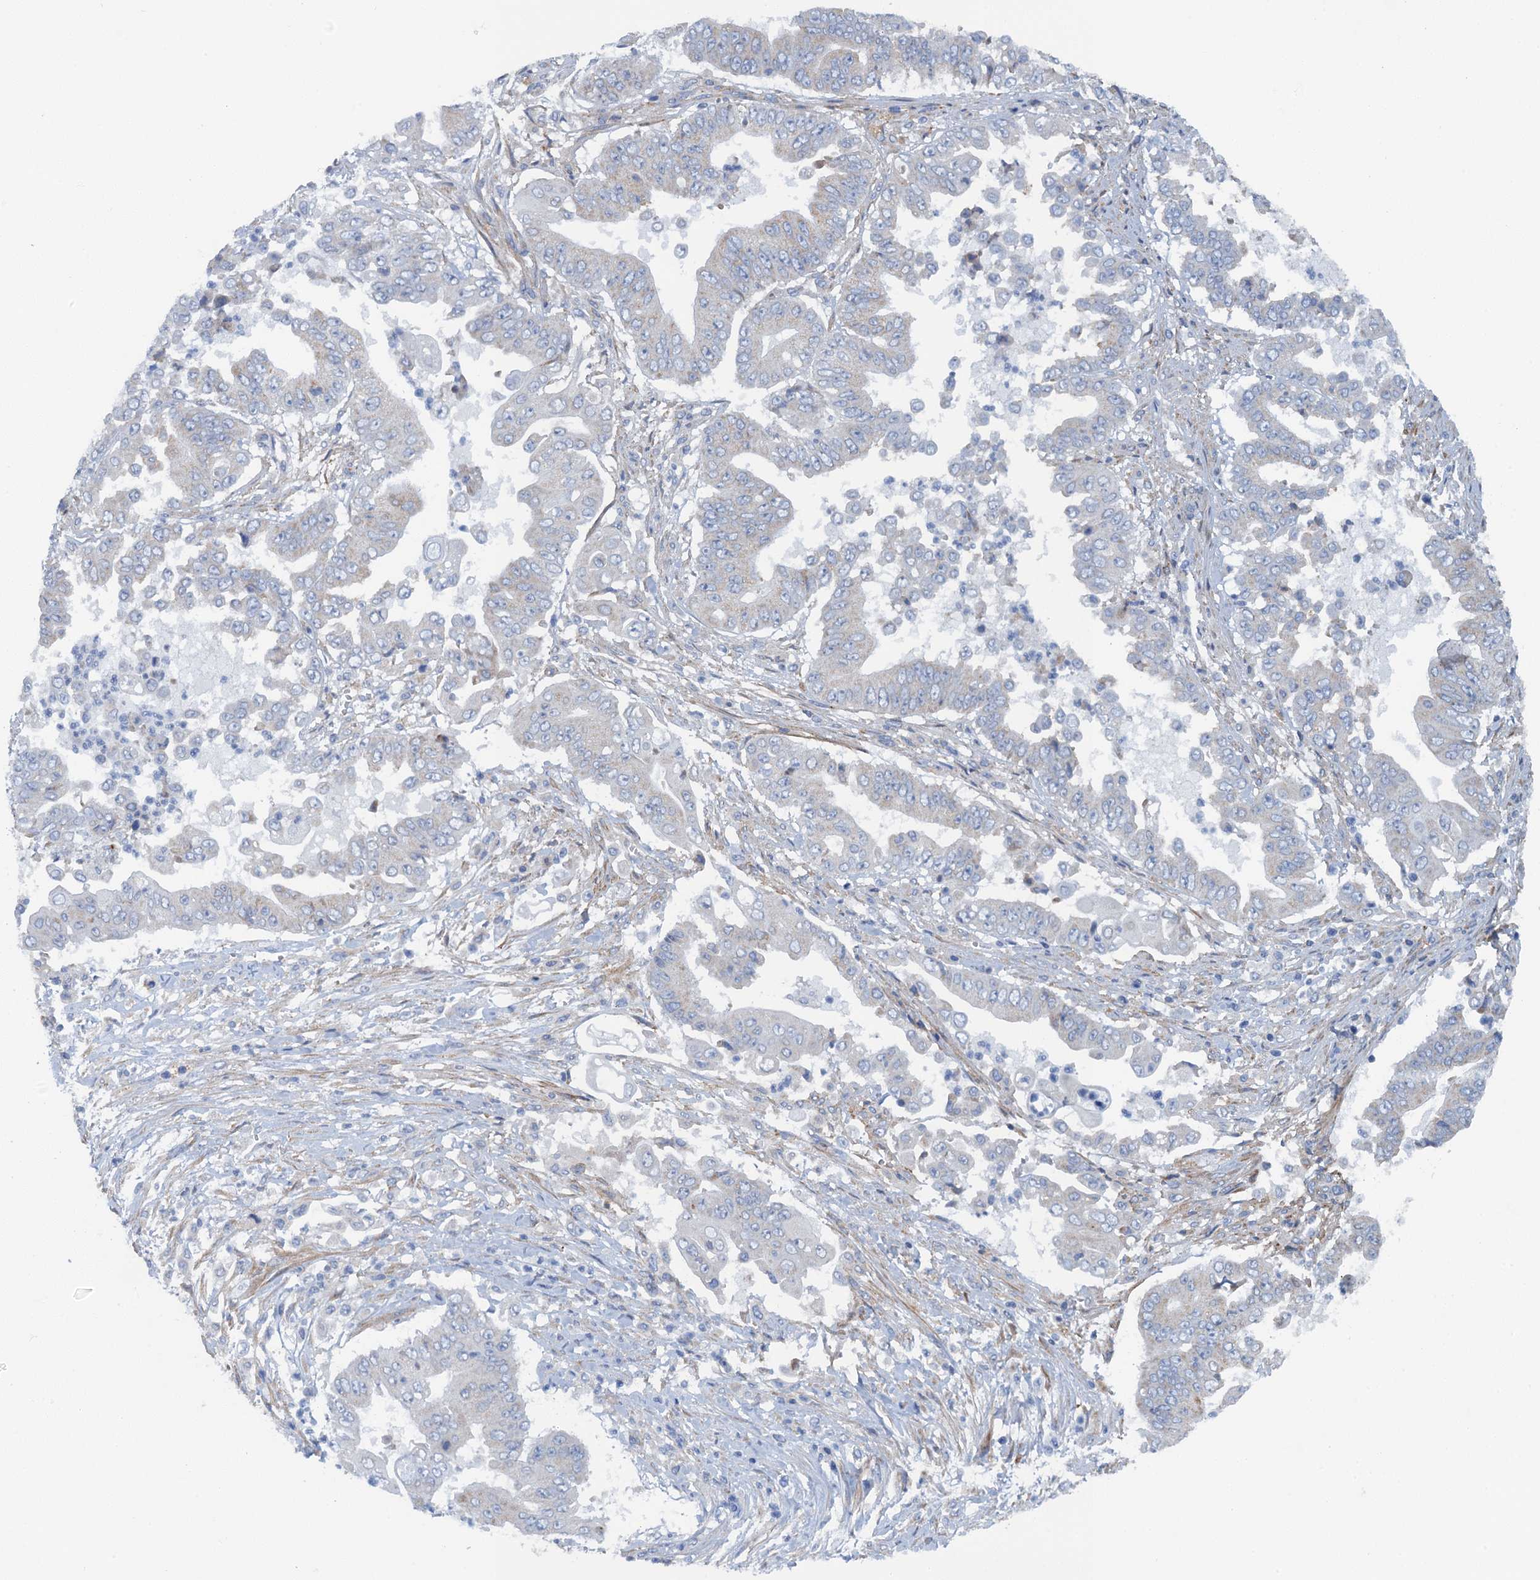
{"staining": {"intensity": "negative", "quantity": "none", "location": "none"}, "tissue": "pancreatic cancer", "cell_type": "Tumor cells", "image_type": "cancer", "snomed": [{"axis": "morphology", "description": "Adenocarcinoma, NOS"}, {"axis": "topography", "description": "Pancreas"}], "caption": "The photomicrograph demonstrates no staining of tumor cells in pancreatic cancer. Nuclei are stained in blue.", "gene": "POGLUT3", "patient": {"sex": "female", "age": 77}}